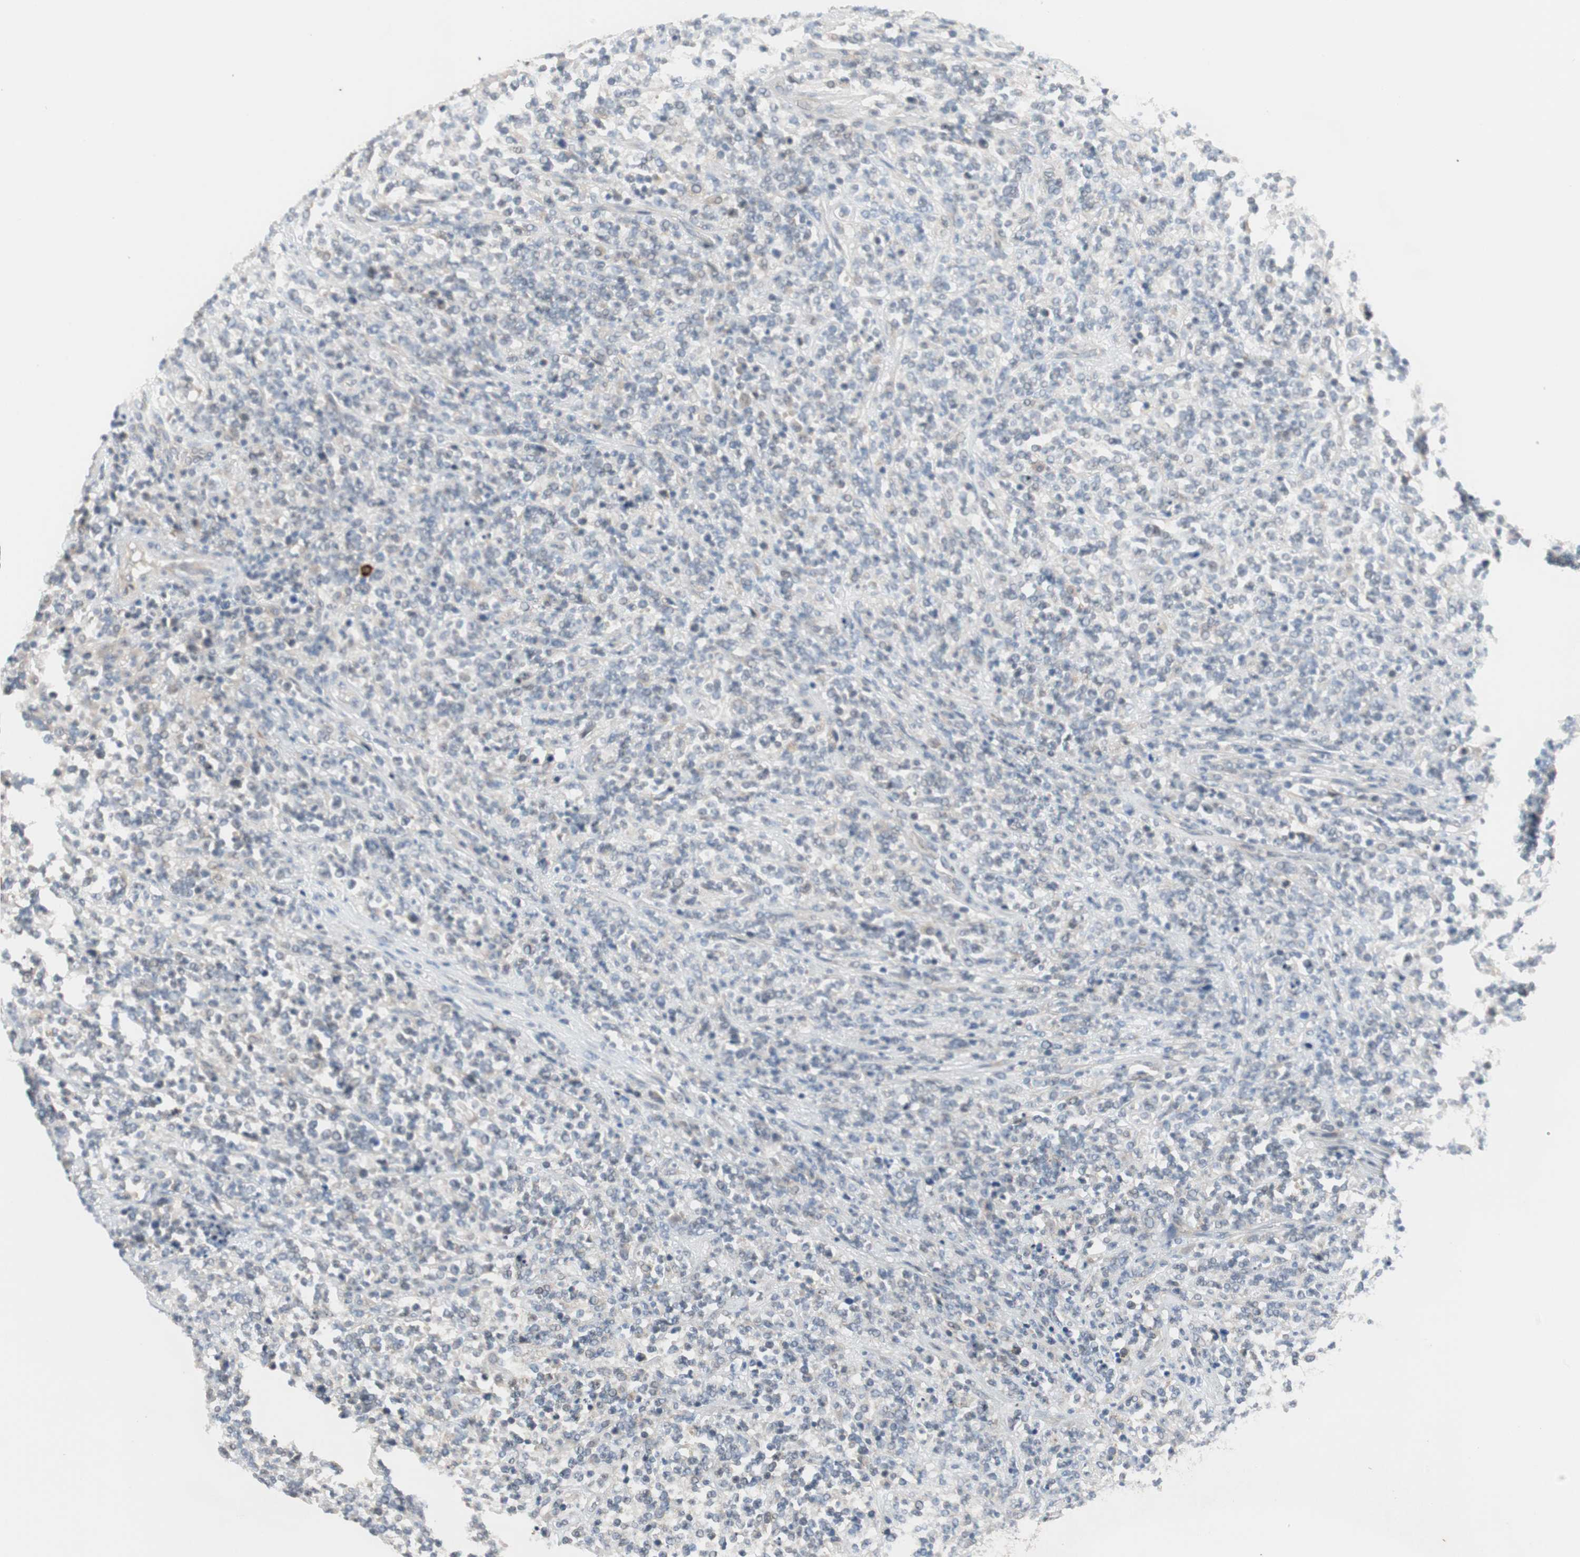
{"staining": {"intensity": "negative", "quantity": "none", "location": "none"}, "tissue": "lymphoma", "cell_type": "Tumor cells", "image_type": "cancer", "snomed": [{"axis": "morphology", "description": "Malignant lymphoma, non-Hodgkin's type, High grade"}, {"axis": "topography", "description": "Soft tissue"}], "caption": "Tumor cells are negative for brown protein staining in malignant lymphoma, non-Hodgkin's type (high-grade).", "gene": "PDZK1", "patient": {"sex": "male", "age": 18}}